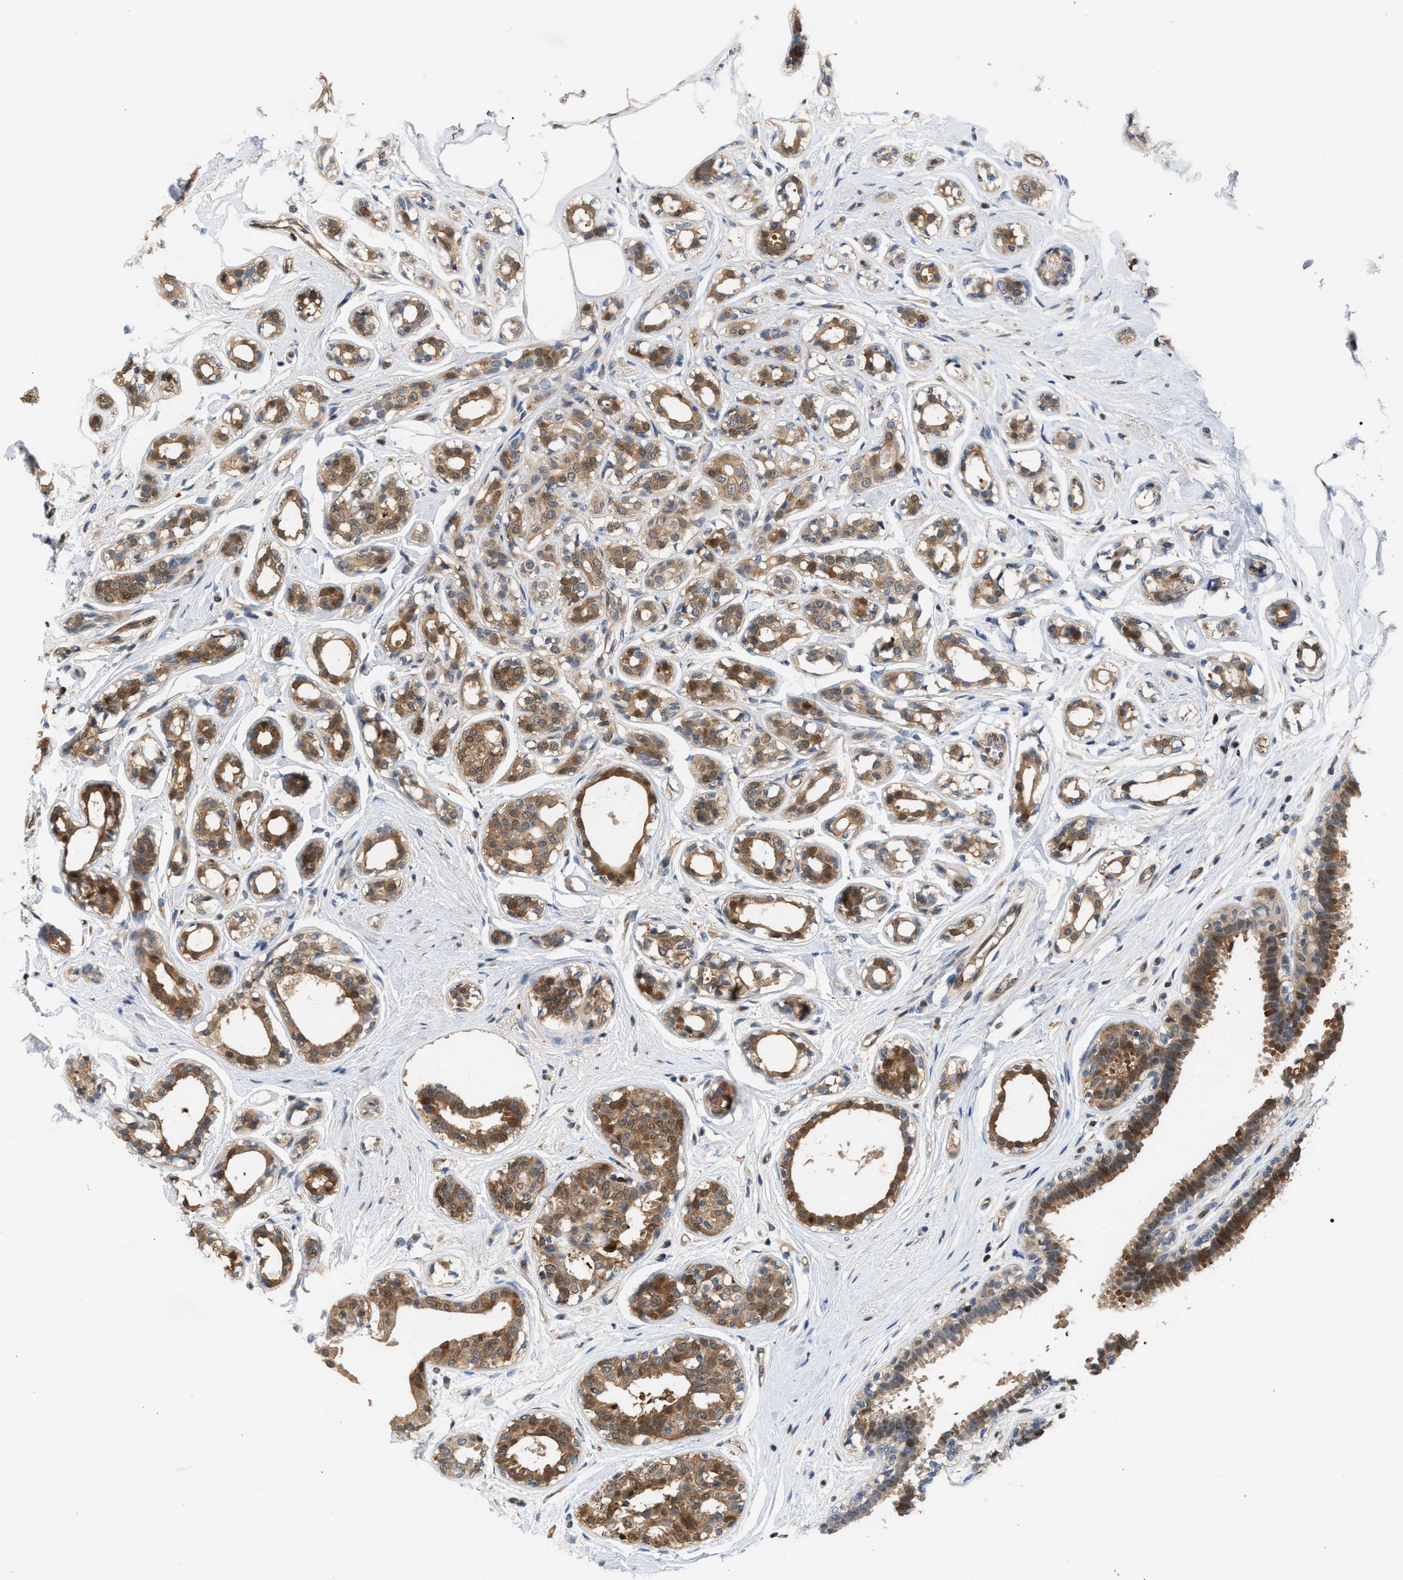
{"staining": {"intensity": "moderate", "quantity": ">75%", "location": "cytoplasmic/membranous"}, "tissue": "breast cancer", "cell_type": "Tumor cells", "image_type": "cancer", "snomed": [{"axis": "morphology", "description": "Duct carcinoma"}, {"axis": "topography", "description": "Breast"}], "caption": "High-power microscopy captured an immunohistochemistry (IHC) image of breast infiltrating ductal carcinoma, revealing moderate cytoplasmic/membranous positivity in approximately >75% of tumor cells.", "gene": "GLOD4", "patient": {"sex": "female", "age": 55}}